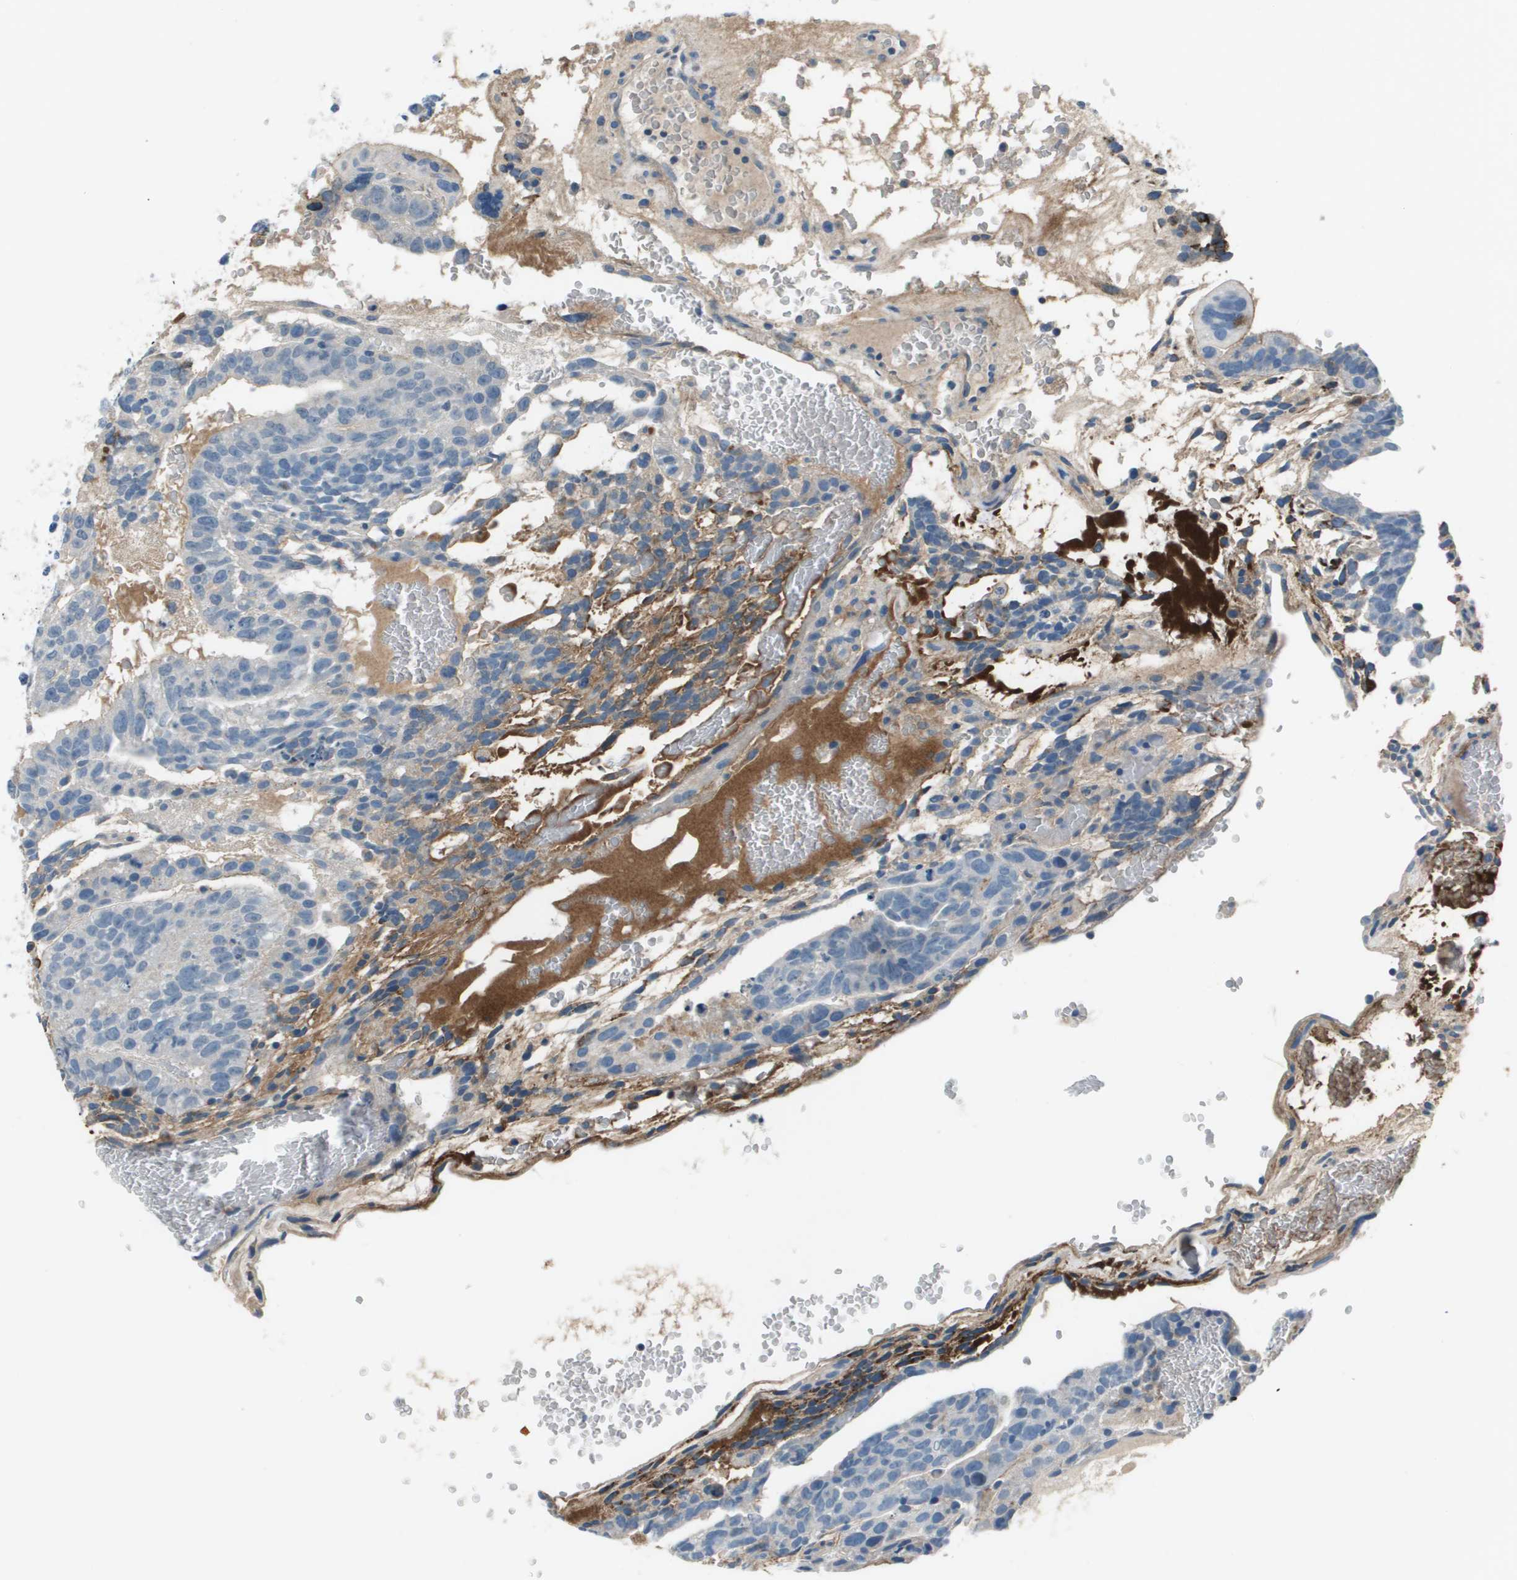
{"staining": {"intensity": "weak", "quantity": "<25%", "location": "cytoplasmic/membranous"}, "tissue": "testis cancer", "cell_type": "Tumor cells", "image_type": "cancer", "snomed": [{"axis": "morphology", "description": "Seminoma, NOS"}, {"axis": "morphology", "description": "Carcinoma, Embryonal, NOS"}, {"axis": "topography", "description": "Testis"}], "caption": "Human seminoma (testis) stained for a protein using immunohistochemistry (IHC) demonstrates no staining in tumor cells.", "gene": "PCOLCE", "patient": {"sex": "male", "age": 52}}